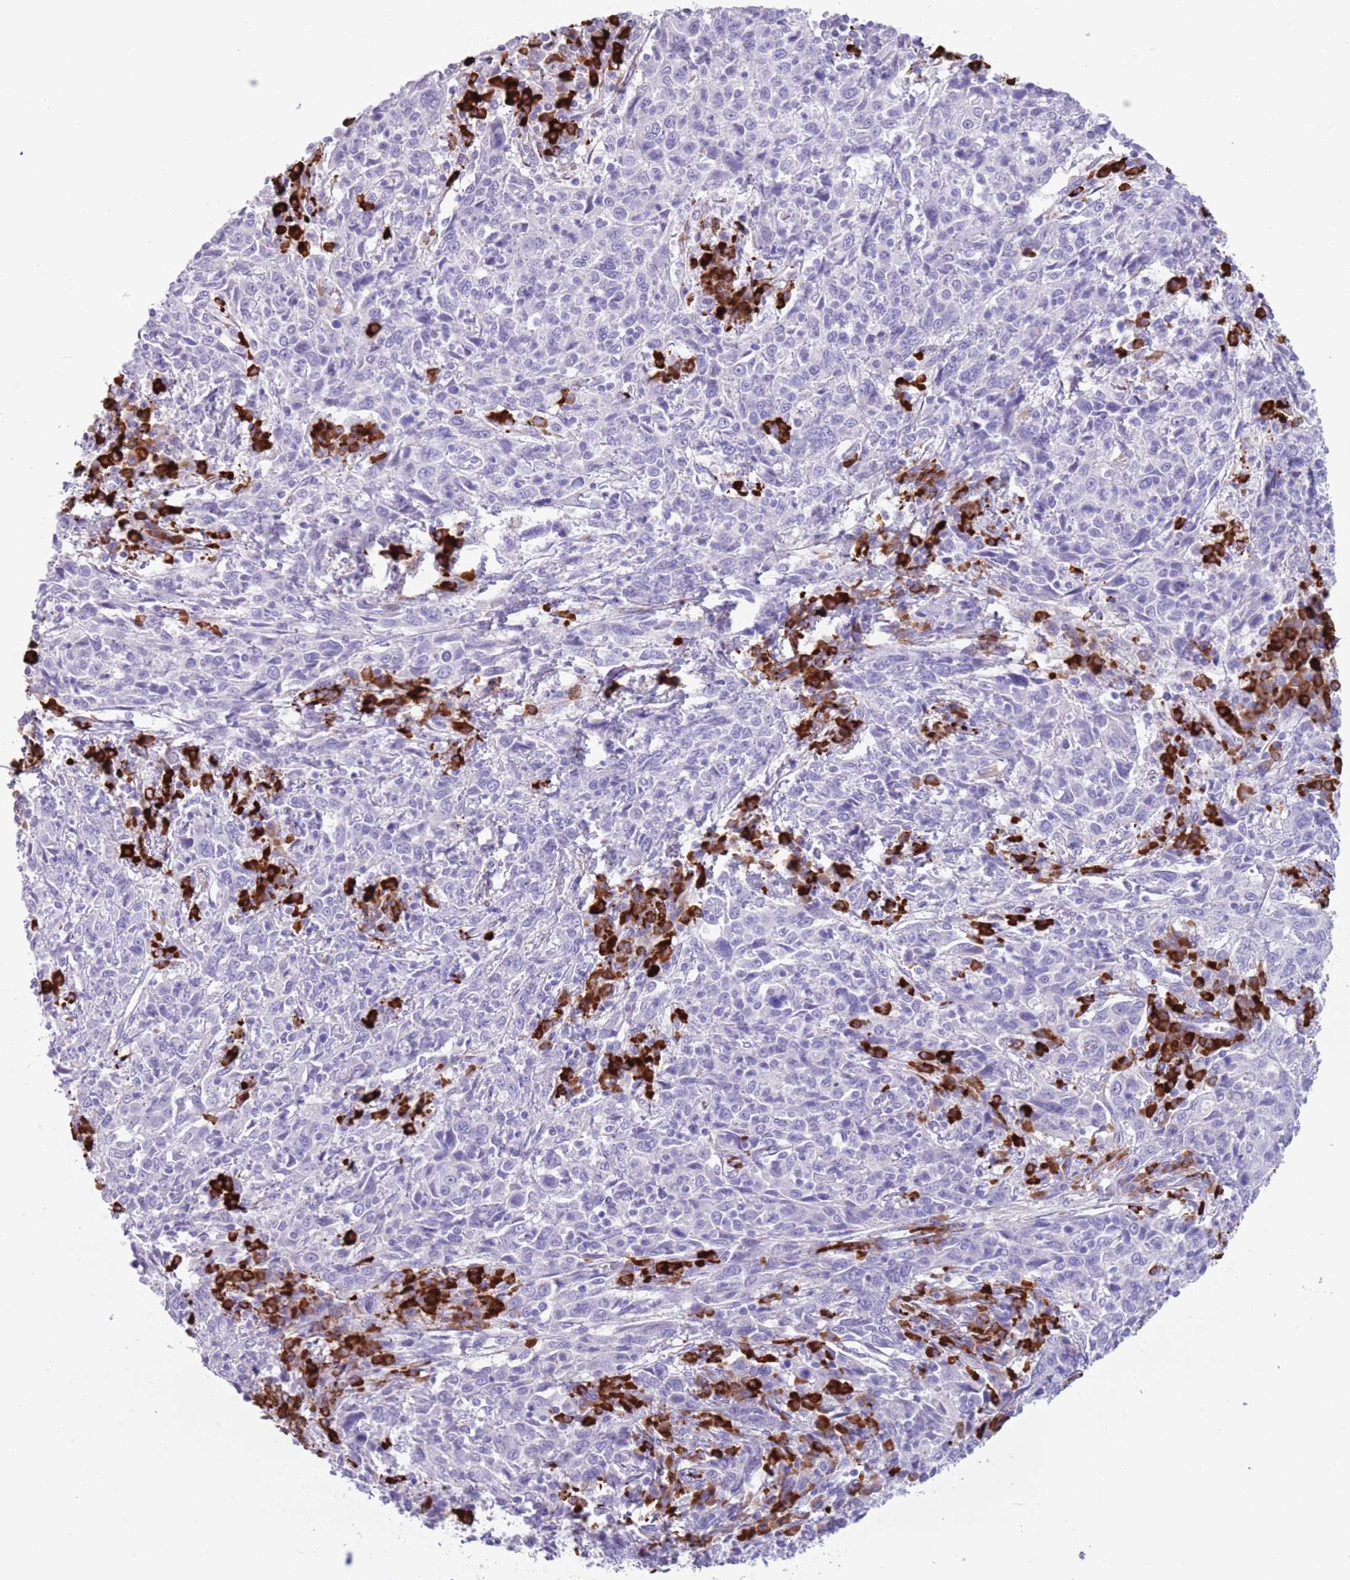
{"staining": {"intensity": "negative", "quantity": "none", "location": "none"}, "tissue": "cervical cancer", "cell_type": "Tumor cells", "image_type": "cancer", "snomed": [{"axis": "morphology", "description": "Squamous cell carcinoma, NOS"}, {"axis": "topography", "description": "Cervix"}], "caption": "High power microscopy image of an immunohistochemistry (IHC) photomicrograph of cervical cancer, revealing no significant staining in tumor cells. (Brightfield microscopy of DAB IHC at high magnification).", "gene": "LY6G5B", "patient": {"sex": "female", "age": 46}}